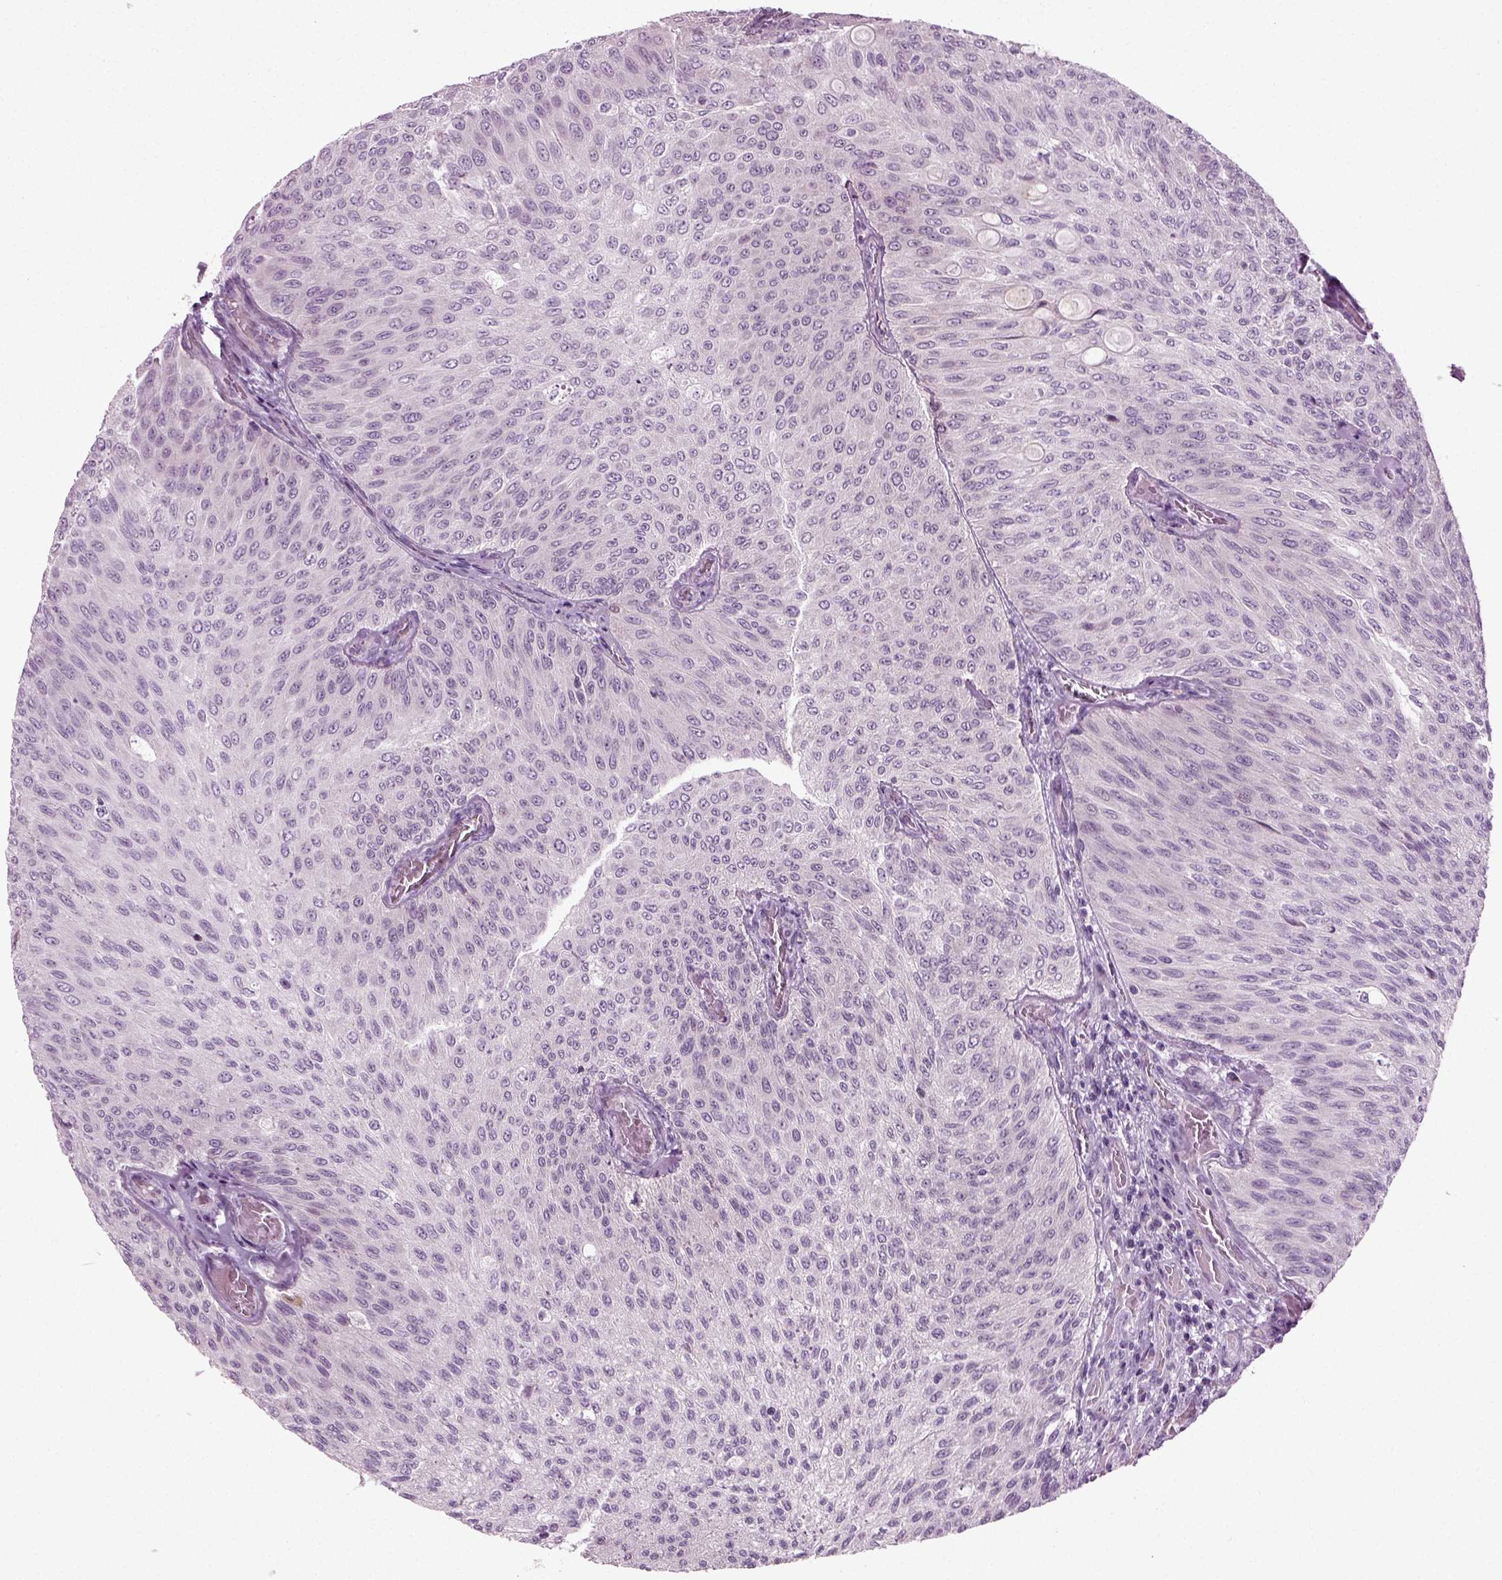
{"staining": {"intensity": "negative", "quantity": "none", "location": "none"}, "tissue": "urothelial cancer", "cell_type": "Tumor cells", "image_type": "cancer", "snomed": [{"axis": "morphology", "description": "Urothelial carcinoma, Low grade"}, {"axis": "topography", "description": "Ureter, NOS"}, {"axis": "topography", "description": "Urinary bladder"}], "caption": "IHC of urothelial cancer exhibits no positivity in tumor cells.", "gene": "SCG5", "patient": {"sex": "male", "age": 78}}